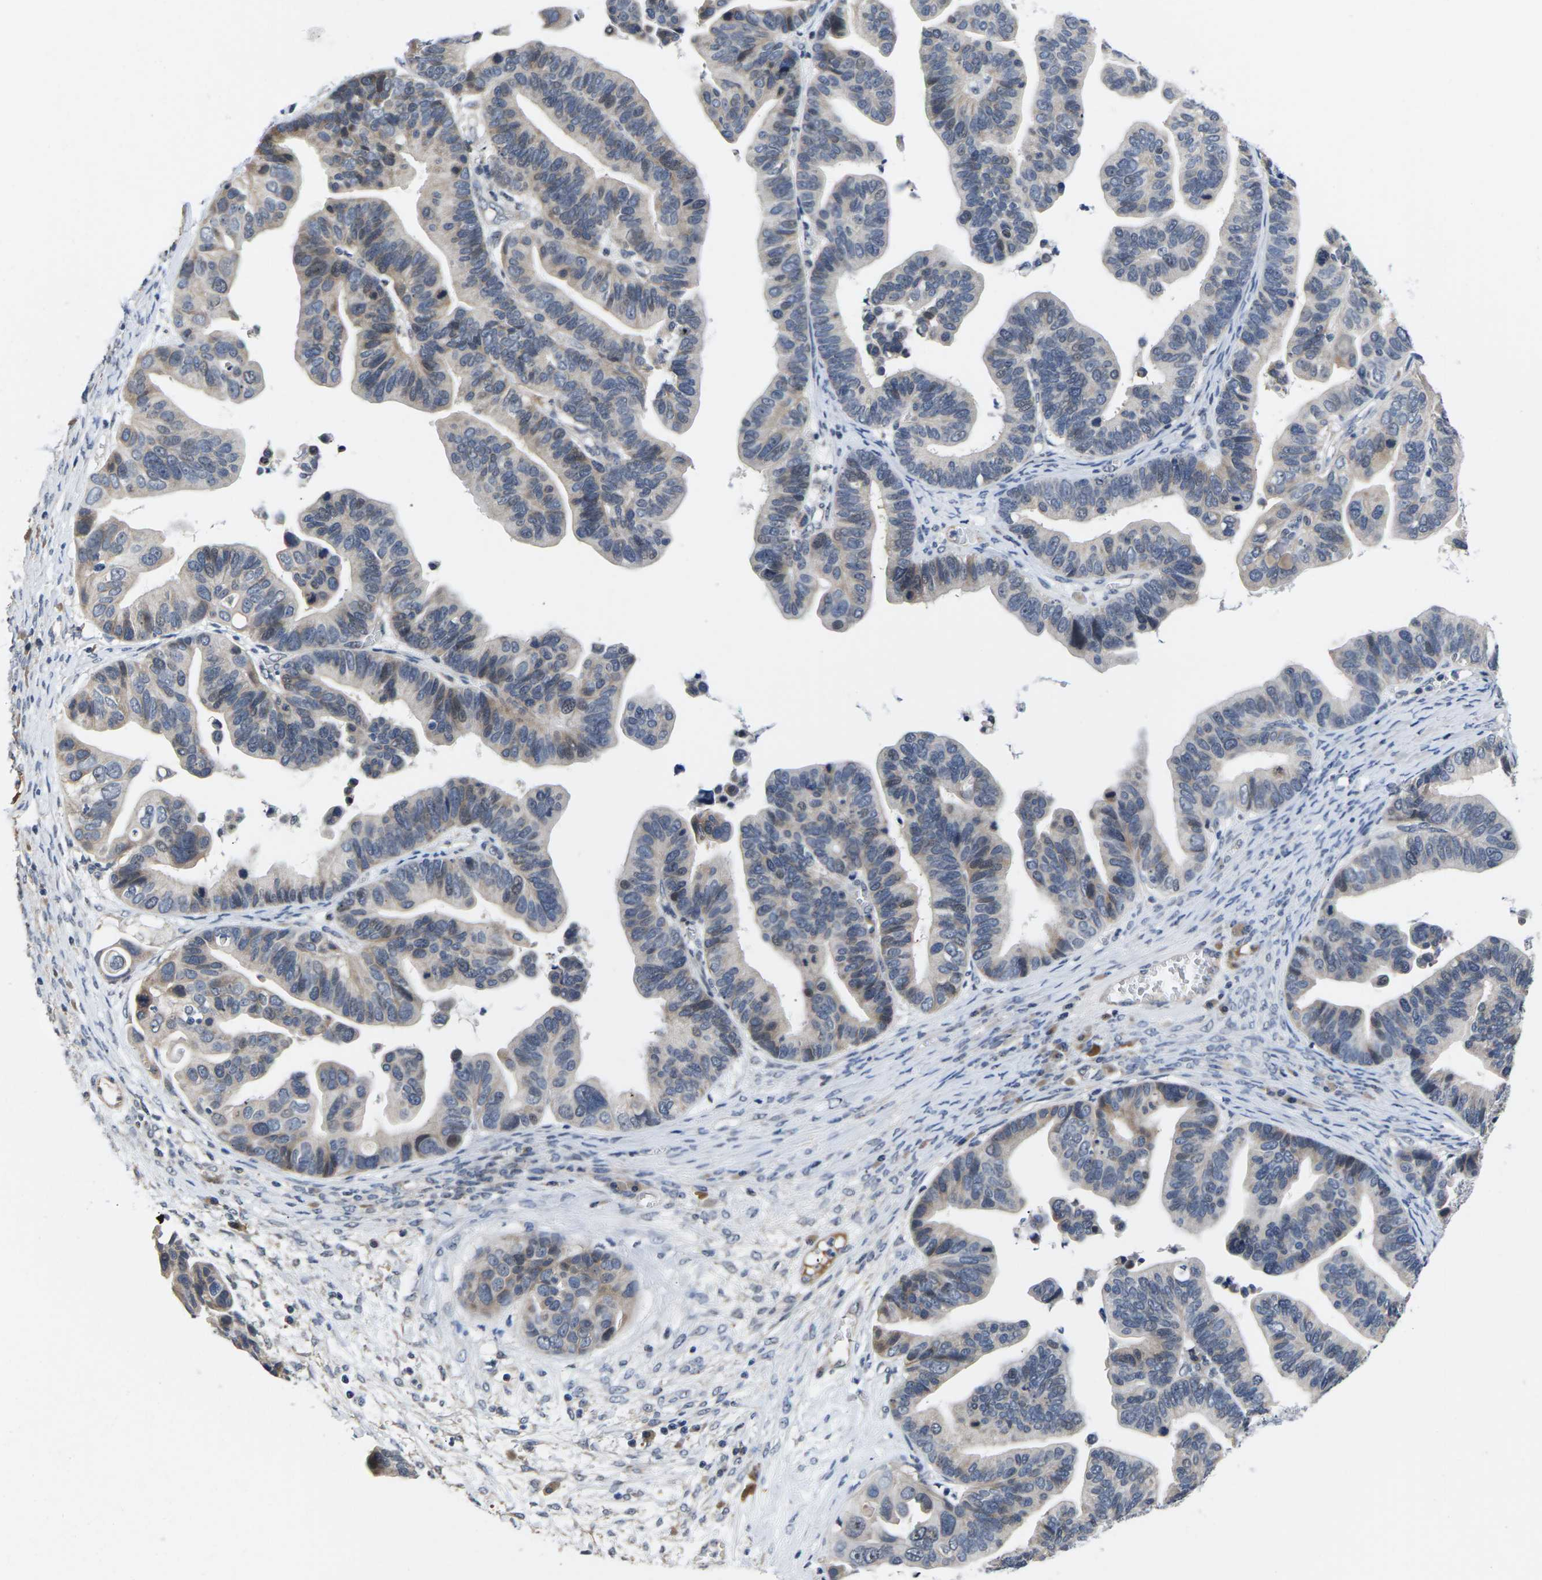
{"staining": {"intensity": "weak", "quantity": "<25%", "location": "cytoplasmic/membranous"}, "tissue": "ovarian cancer", "cell_type": "Tumor cells", "image_type": "cancer", "snomed": [{"axis": "morphology", "description": "Cystadenocarcinoma, serous, NOS"}, {"axis": "topography", "description": "Ovary"}], "caption": "IHC histopathology image of human ovarian cancer (serous cystadenocarcinoma) stained for a protein (brown), which demonstrates no positivity in tumor cells. The staining is performed using DAB (3,3'-diaminobenzidine) brown chromogen with nuclei counter-stained in using hematoxylin.", "gene": "ST6GAL2", "patient": {"sex": "female", "age": 56}}